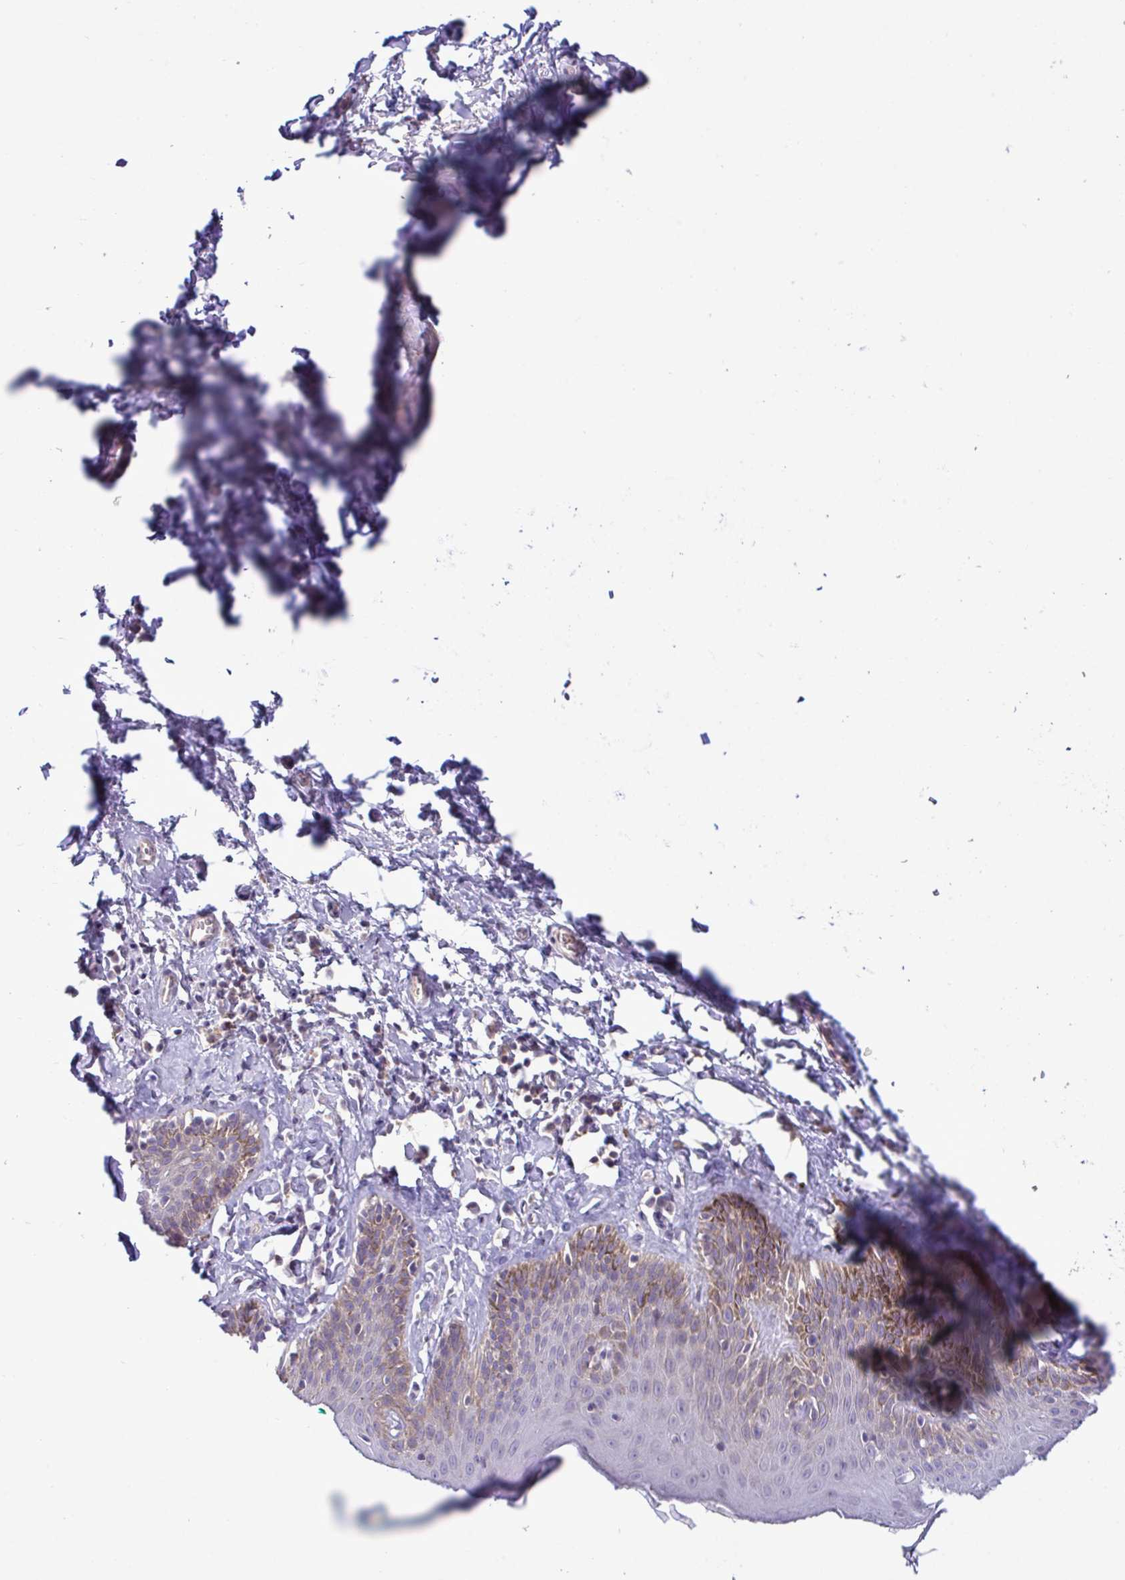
{"staining": {"intensity": "negative", "quantity": "none", "location": "none"}, "tissue": "skin", "cell_type": "Epidermal cells", "image_type": "normal", "snomed": [{"axis": "morphology", "description": "Normal tissue, NOS"}, {"axis": "topography", "description": "Vulva"}, {"axis": "topography", "description": "Peripheral nerve tissue"}], "caption": "Human skin stained for a protein using immunohistochemistry demonstrates no expression in epidermal cells.", "gene": "SYNPO2L", "patient": {"sex": "female", "age": 66}}